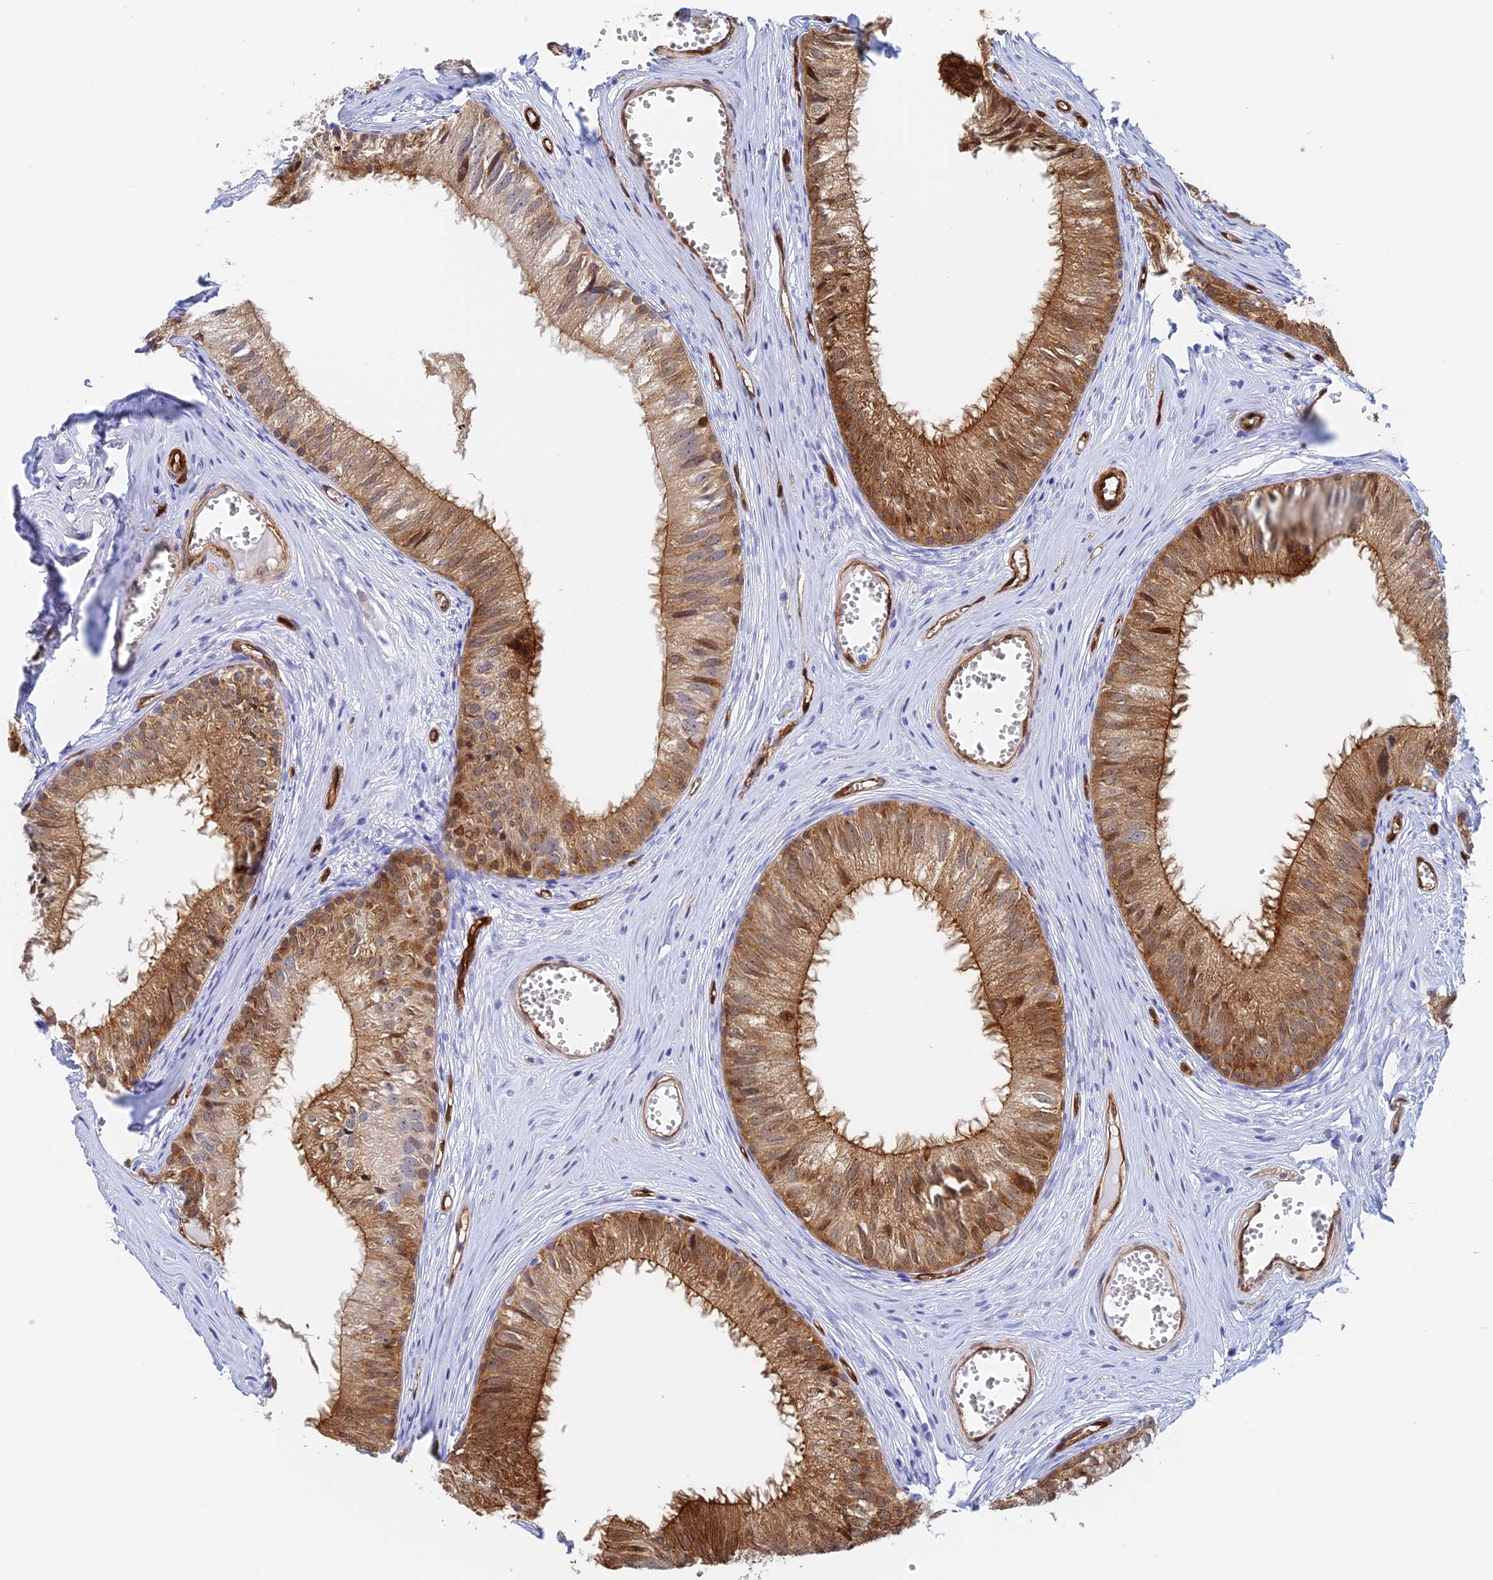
{"staining": {"intensity": "strong", "quantity": ">75%", "location": "cytoplasmic/membranous"}, "tissue": "epididymis", "cell_type": "Glandular cells", "image_type": "normal", "snomed": [{"axis": "morphology", "description": "Normal tissue, NOS"}, {"axis": "topography", "description": "Epididymis"}], "caption": "This micrograph reveals immunohistochemistry staining of benign human epididymis, with high strong cytoplasmic/membranous expression in about >75% of glandular cells.", "gene": "CRIP2", "patient": {"sex": "male", "age": 36}}